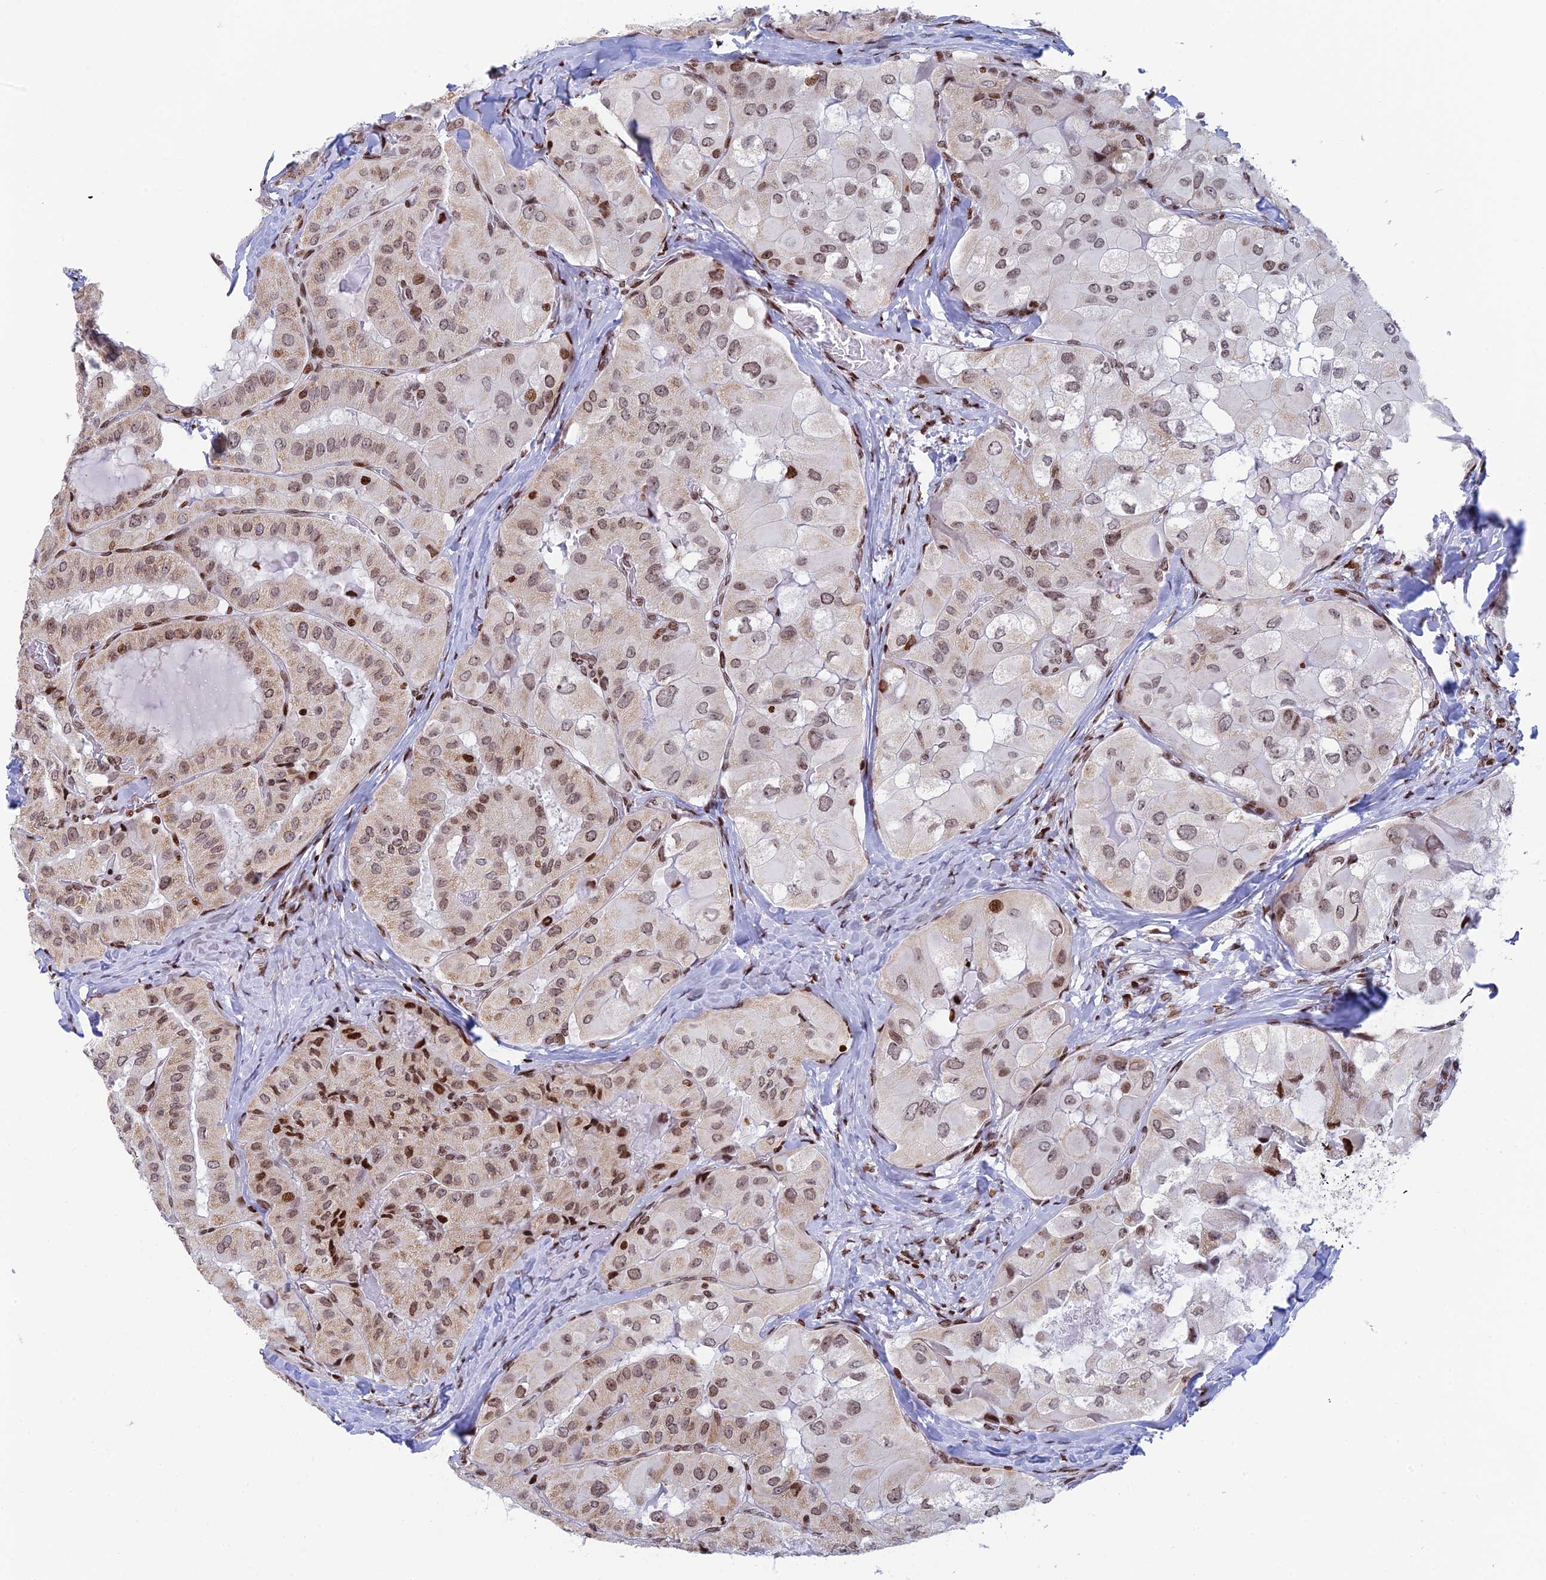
{"staining": {"intensity": "weak", "quantity": ">75%", "location": "cytoplasmic/membranous,nuclear"}, "tissue": "thyroid cancer", "cell_type": "Tumor cells", "image_type": "cancer", "snomed": [{"axis": "morphology", "description": "Normal tissue, NOS"}, {"axis": "morphology", "description": "Papillary adenocarcinoma, NOS"}, {"axis": "topography", "description": "Thyroid gland"}], "caption": "Protein staining of thyroid cancer (papillary adenocarcinoma) tissue displays weak cytoplasmic/membranous and nuclear expression in approximately >75% of tumor cells.", "gene": "RPAP1", "patient": {"sex": "female", "age": 59}}